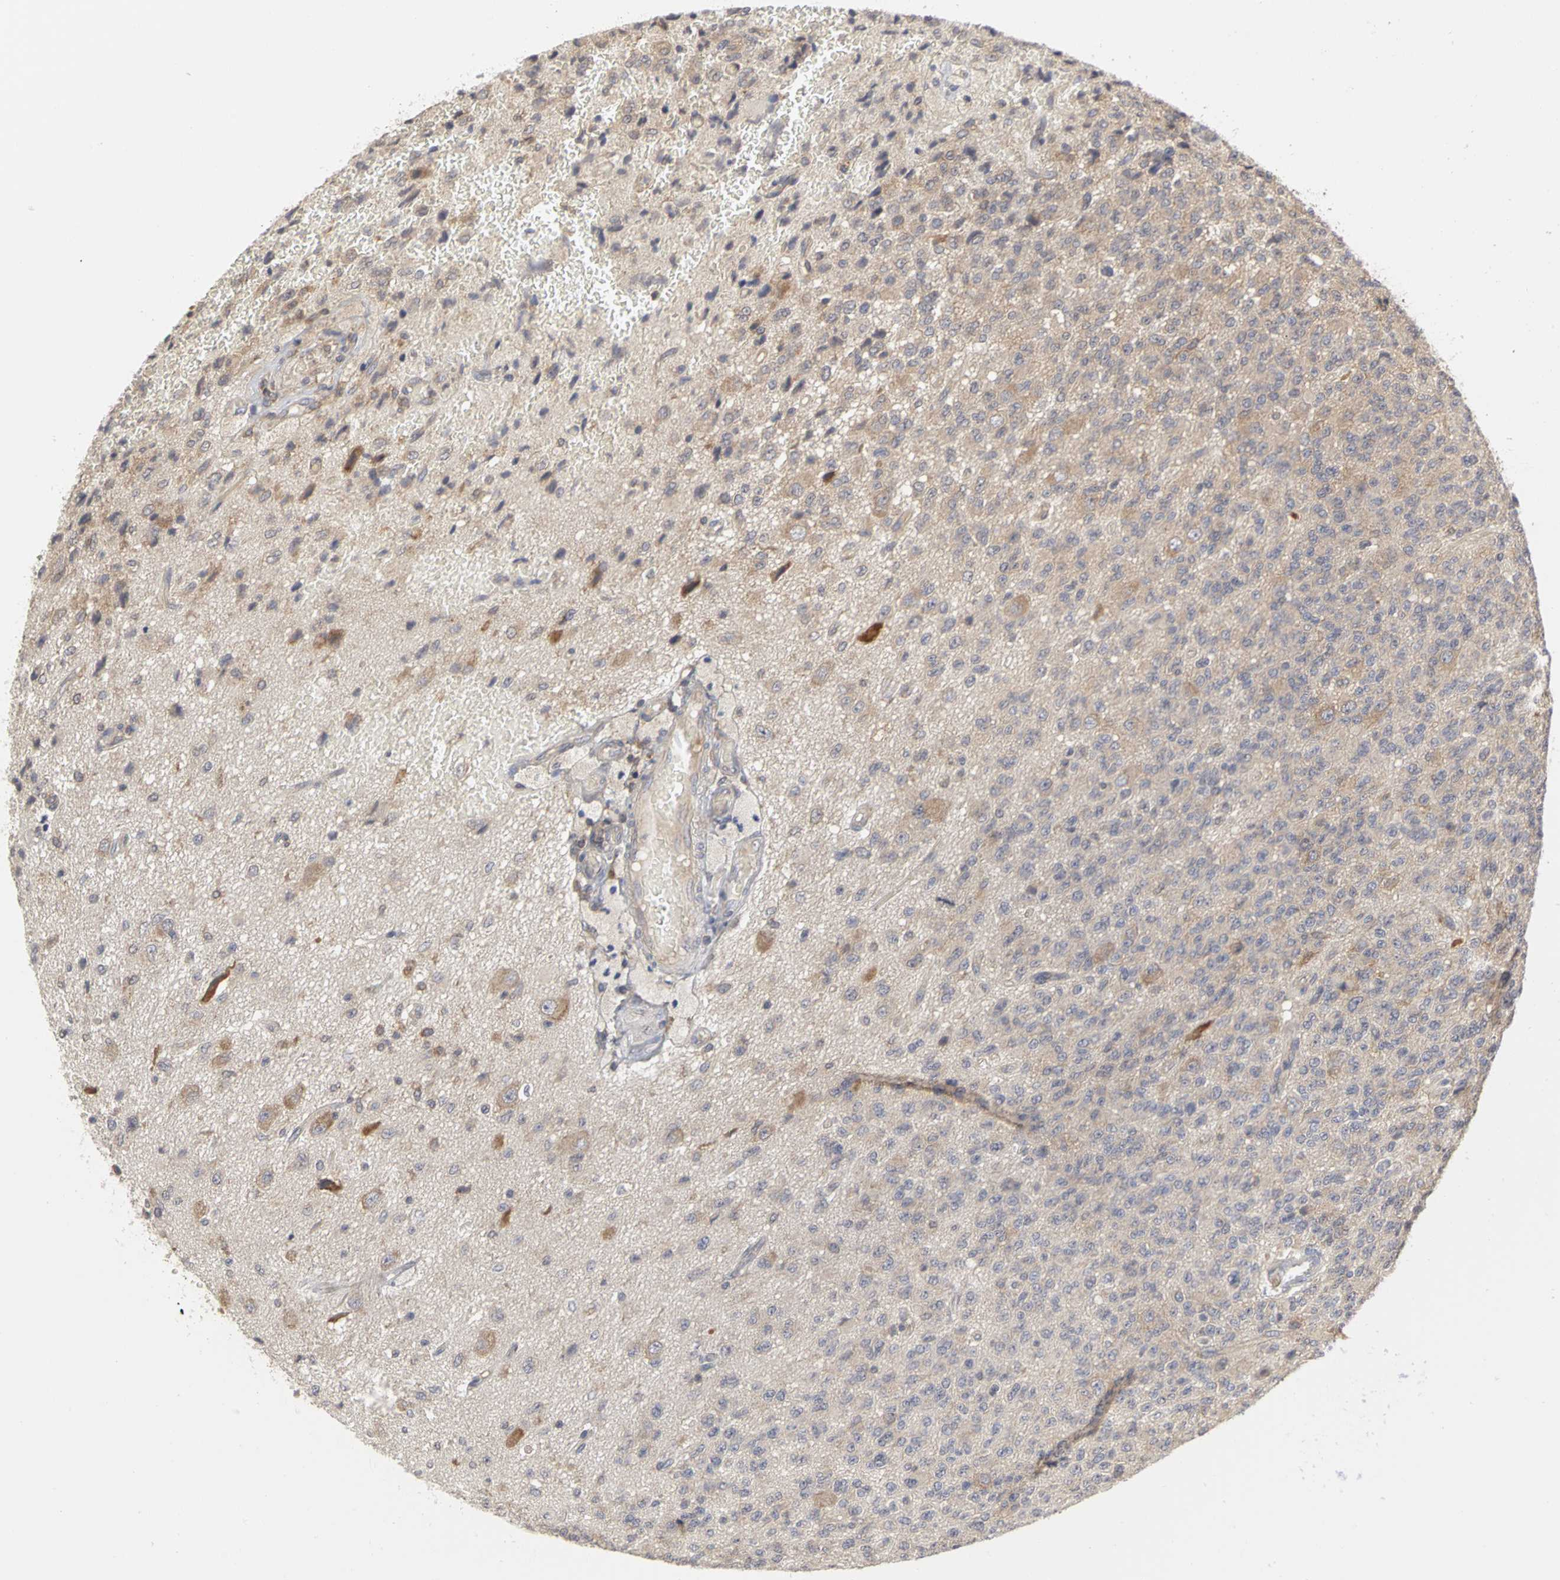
{"staining": {"intensity": "moderate", "quantity": ">75%", "location": "cytoplasmic/membranous"}, "tissue": "glioma", "cell_type": "Tumor cells", "image_type": "cancer", "snomed": [{"axis": "morphology", "description": "Glioma, malignant, High grade"}, {"axis": "topography", "description": "pancreas cauda"}], "caption": "High-magnification brightfield microscopy of malignant high-grade glioma stained with DAB (brown) and counterstained with hematoxylin (blue). tumor cells exhibit moderate cytoplasmic/membranous expression is appreciated in about>75% of cells. (Brightfield microscopy of DAB IHC at high magnification).", "gene": "IRAK1", "patient": {"sex": "male", "age": 60}}